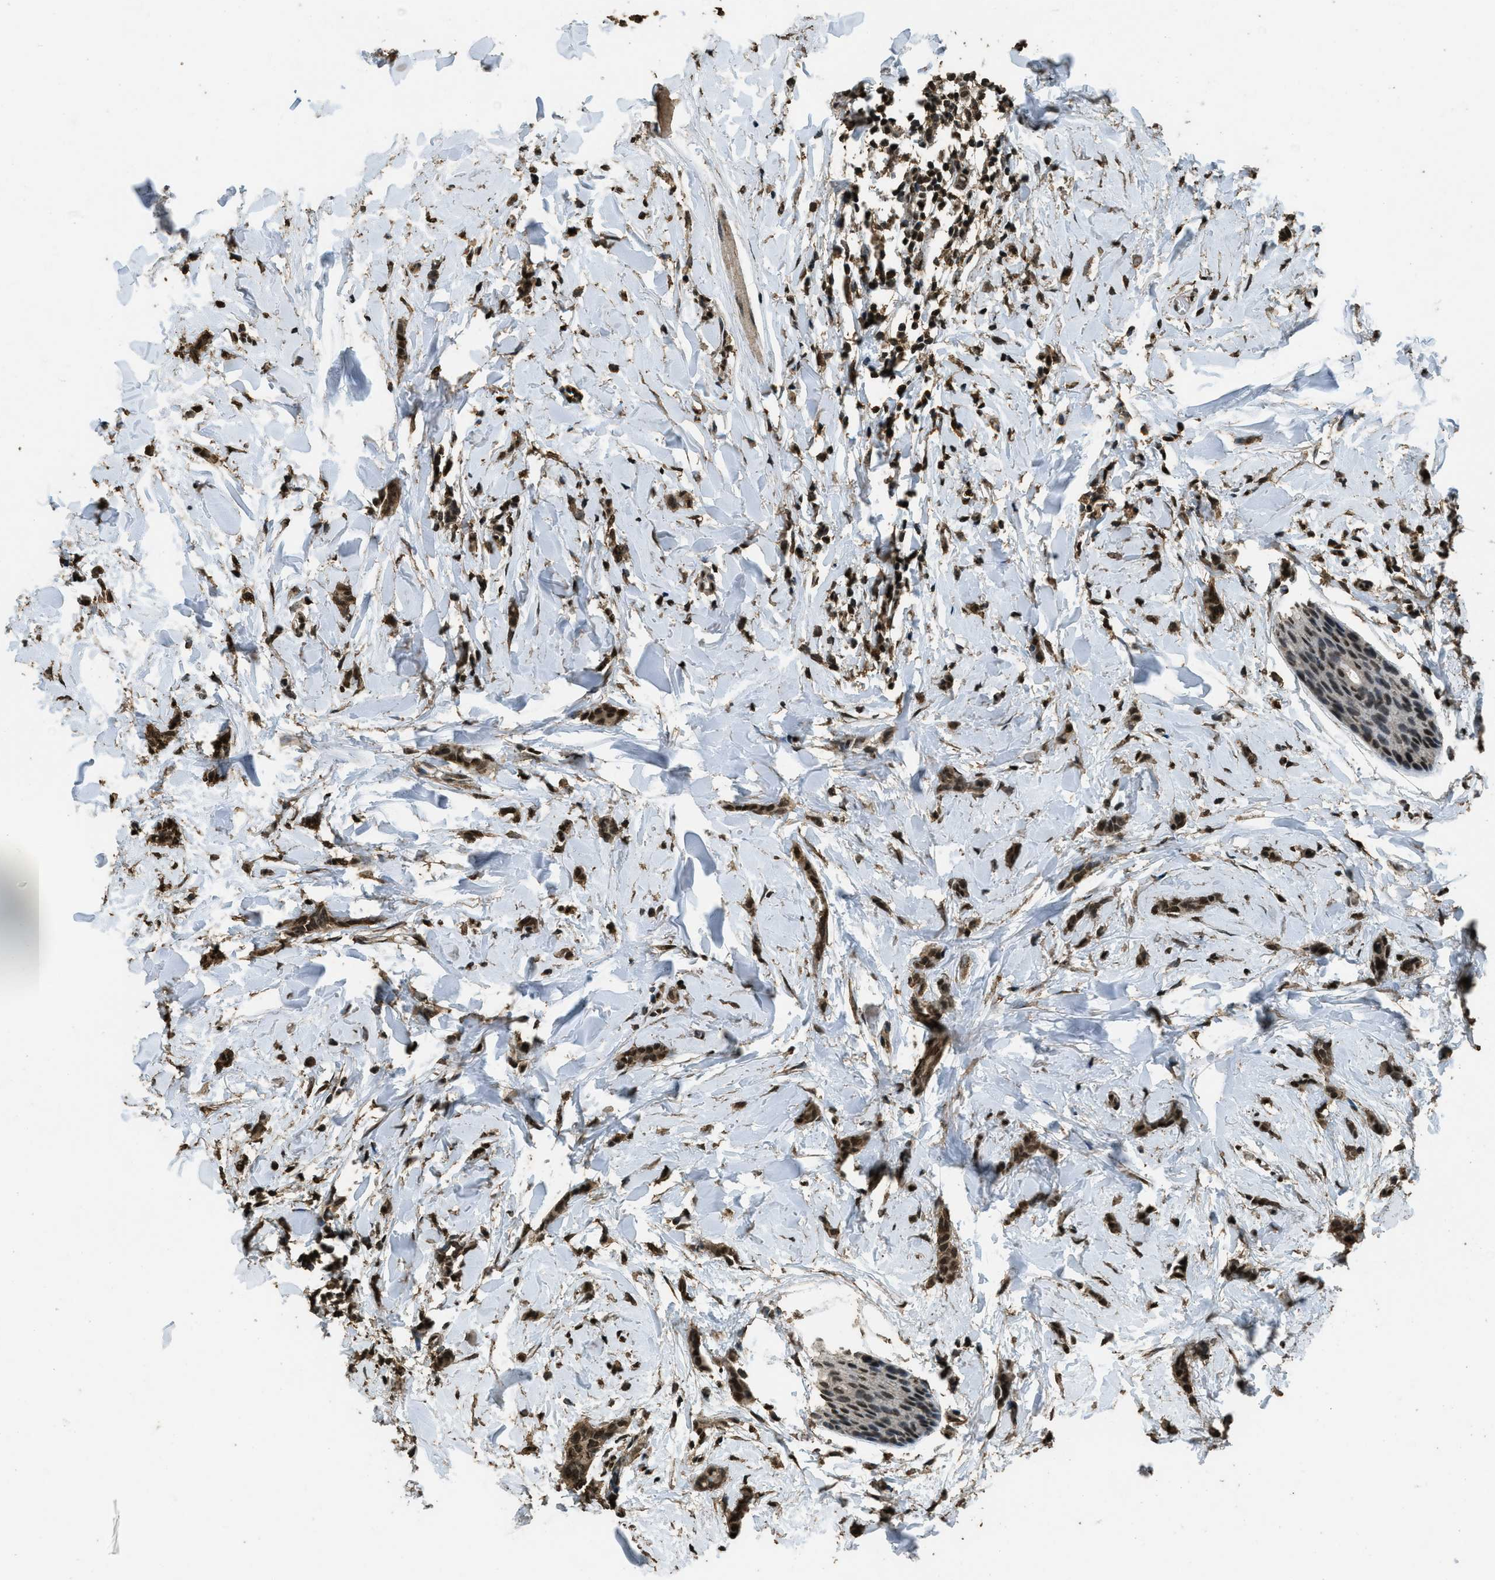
{"staining": {"intensity": "strong", "quantity": ">75%", "location": "nuclear"}, "tissue": "breast cancer", "cell_type": "Tumor cells", "image_type": "cancer", "snomed": [{"axis": "morphology", "description": "Lobular carcinoma"}, {"axis": "topography", "description": "Skin"}, {"axis": "topography", "description": "Breast"}], "caption": "This photomicrograph shows immunohistochemistry staining of human breast cancer, with high strong nuclear positivity in approximately >75% of tumor cells.", "gene": "MYB", "patient": {"sex": "female", "age": 46}}